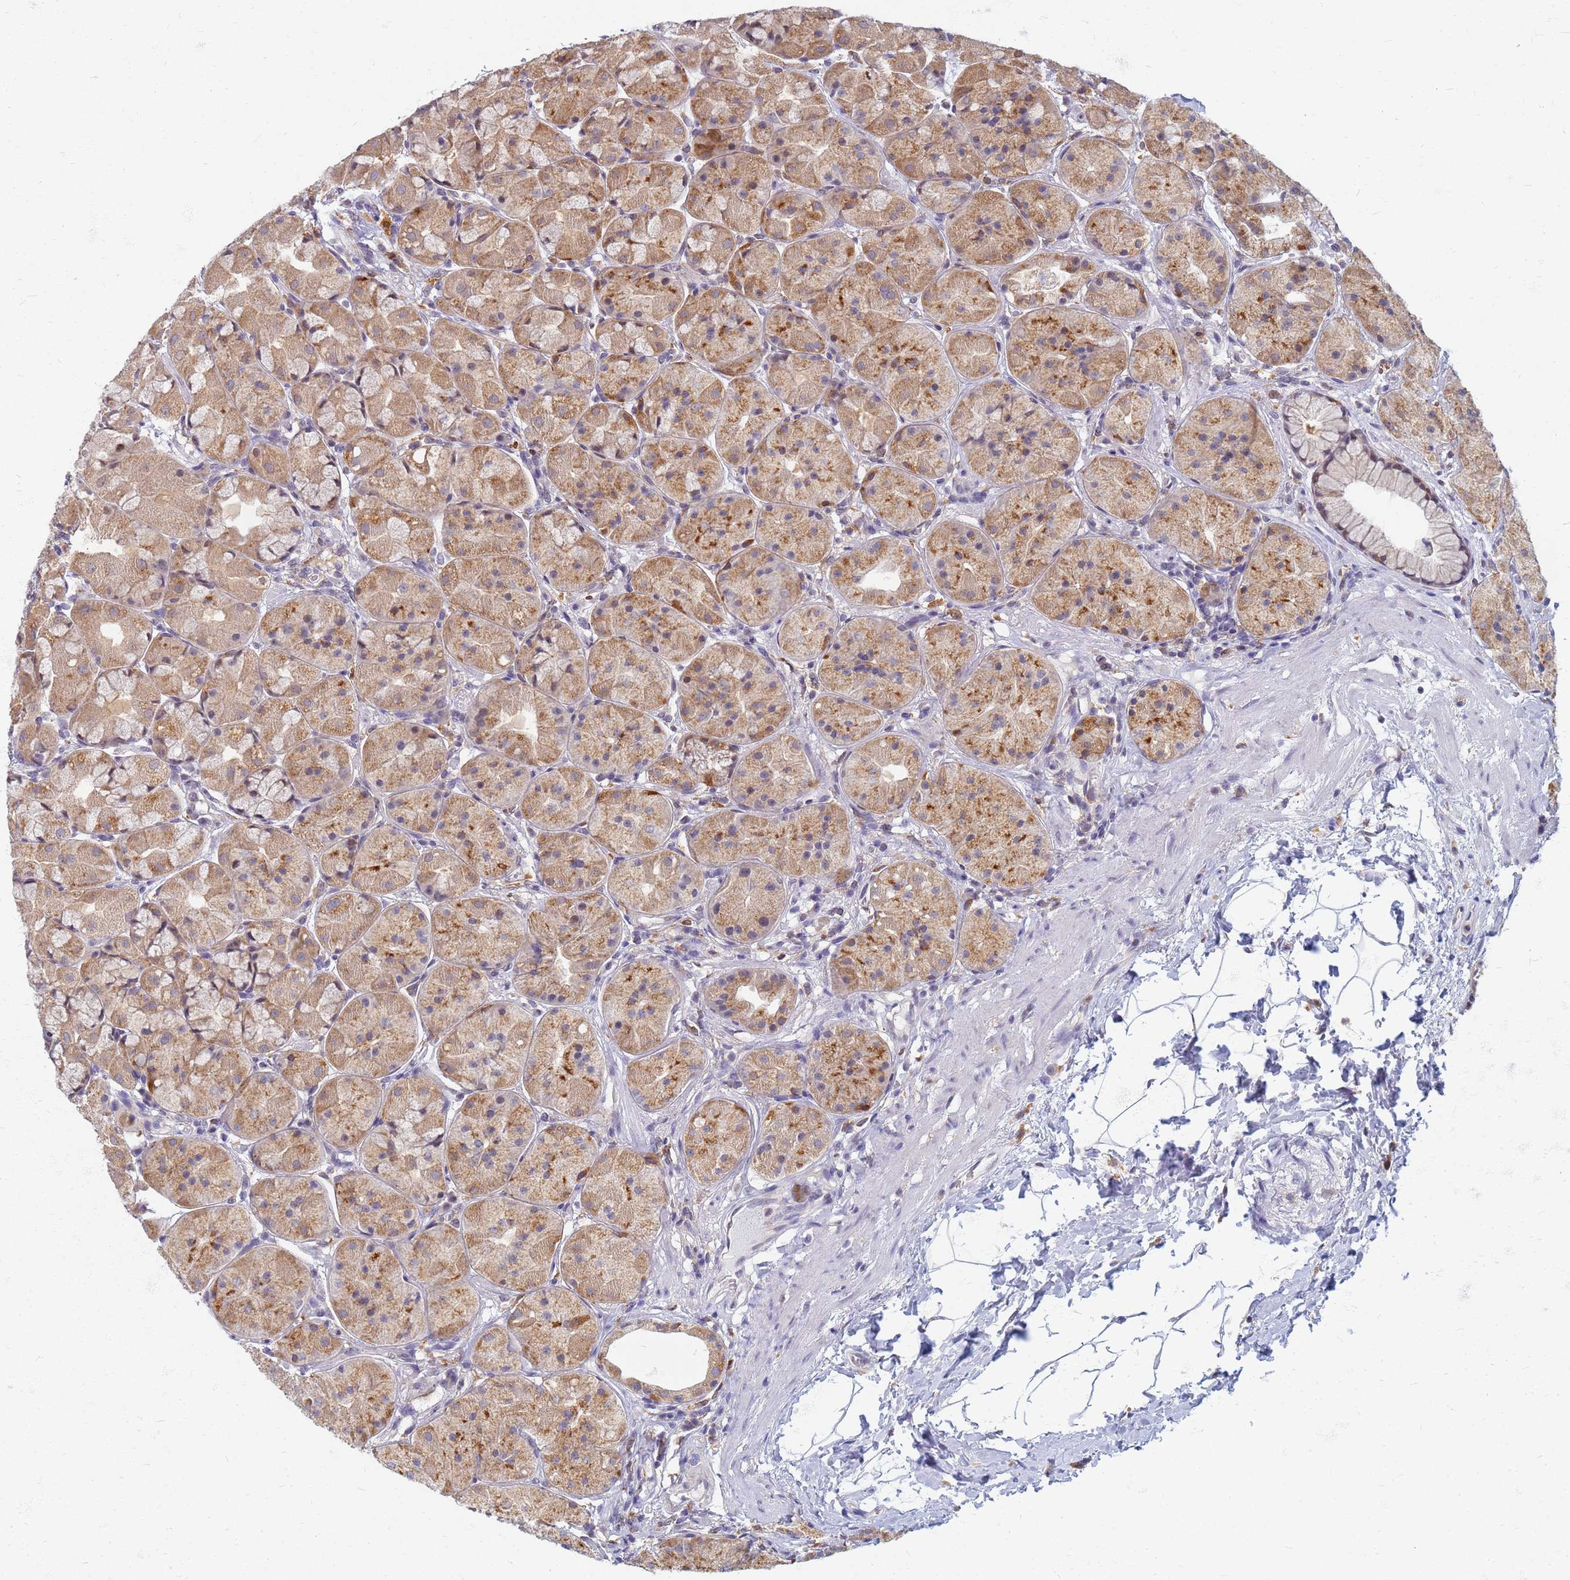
{"staining": {"intensity": "moderate", "quantity": ">75%", "location": "cytoplasmic/membranous,nuclear"}, "tissue": "stomach", "cell_type": "Glandular cells", "image_type": "normal", "snomed": [{"axis": "morphology", "description": "Normal tissue, NOS"}, {"axis": "topography", "description": "Stomach"}], "caption": "Immunohistochemistry of normal human stomach displays medium levels of moderate cytoplasmic/membranous,nuclear staining in approximately >75% of glandular cells. (DAB = brown stain, brightfield microscopy at high magnification).", "gene": "ATP6V1E1", "patient": {"sex": "male", "age": 57}}